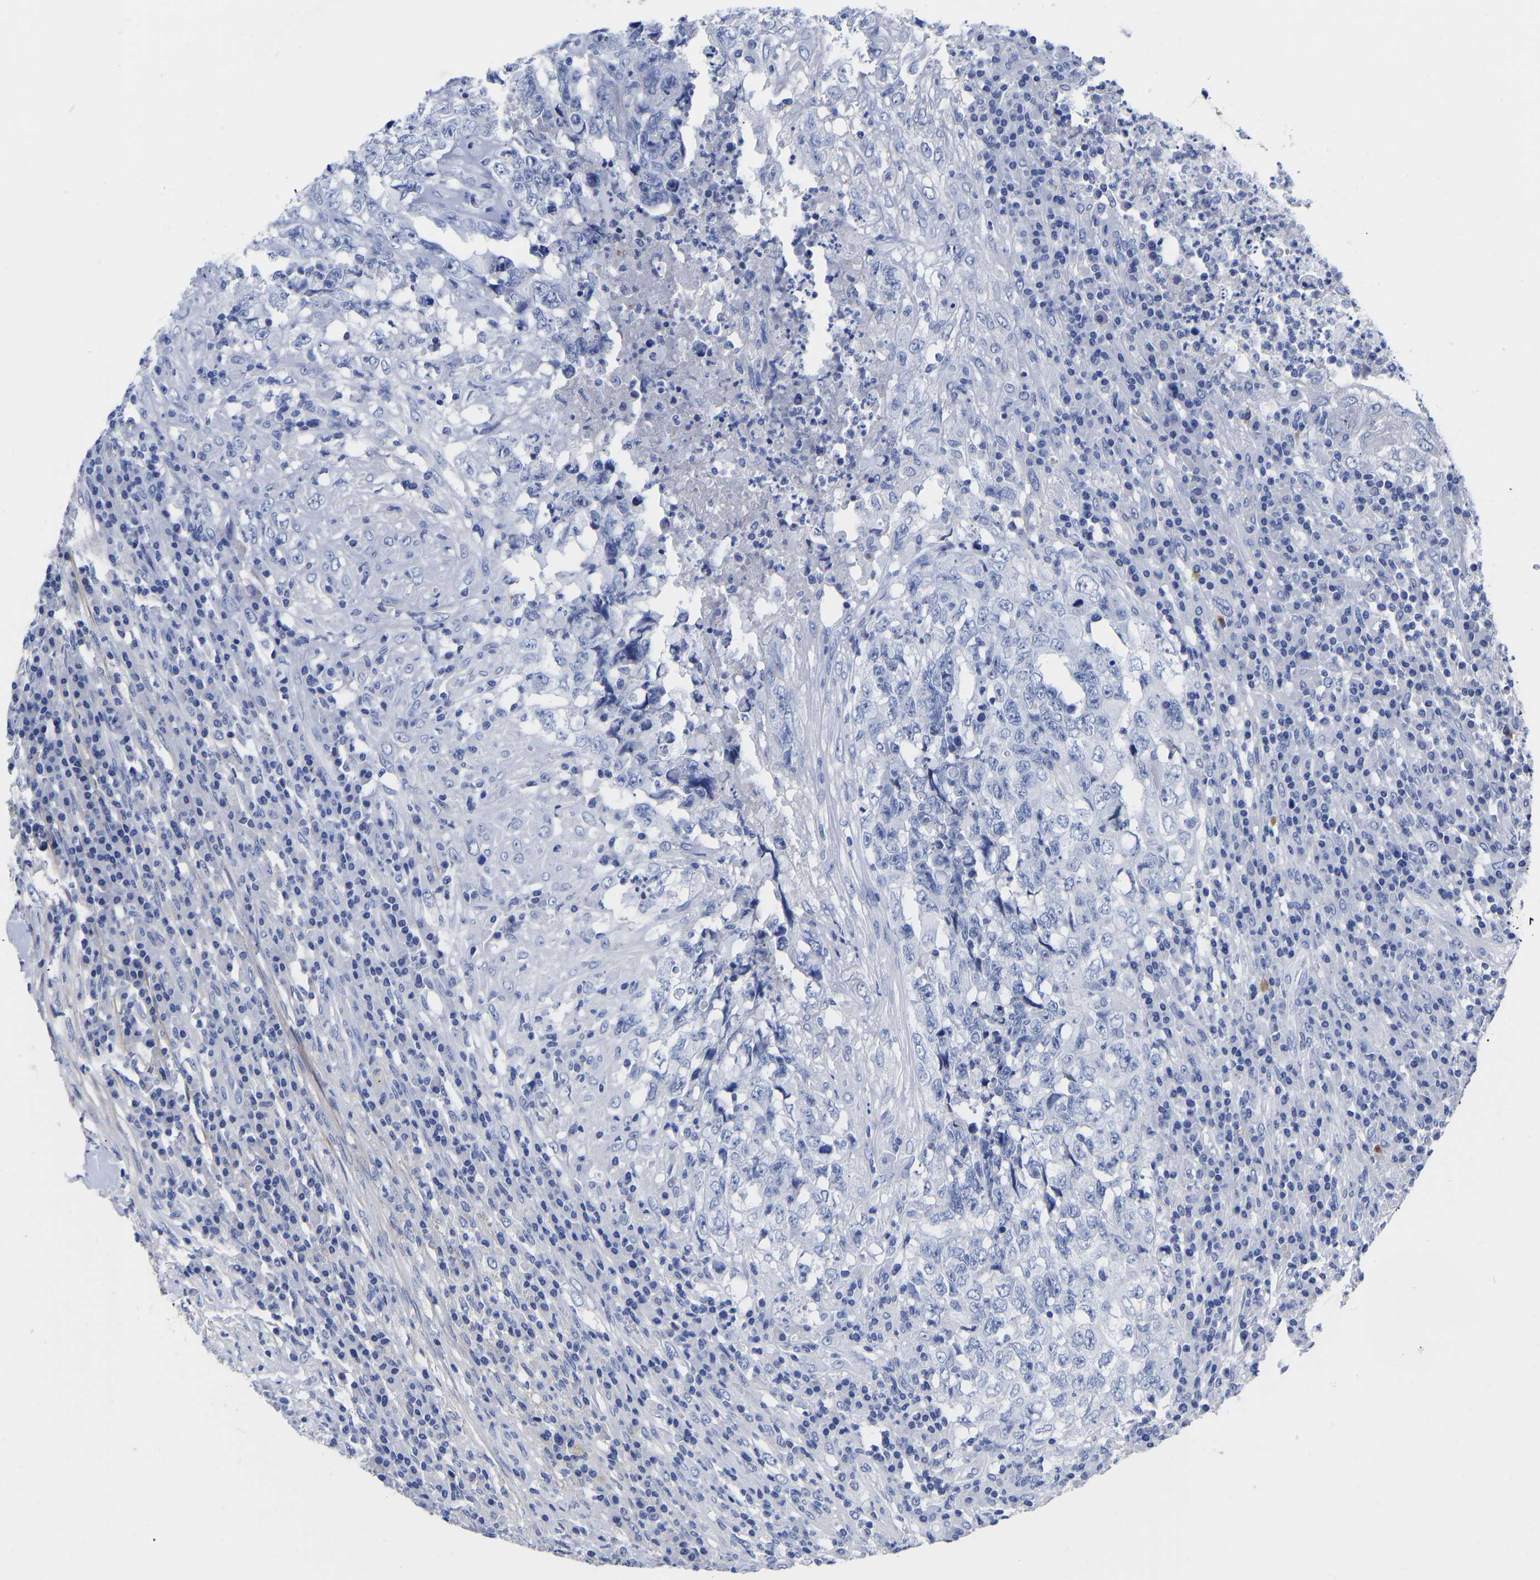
{"staining": {"intensity": "negative", "quantity": "none", "location": "none"}, "tissue": "testis cancer", "cell_type": "Tumor cells", "image_type": "cancer", "snomed": [{"axis": "morphology", "description": "Necrosis, NOS"}, {"axis": "morphology", "description": "Carcinoma, Embryonal, NOS"}, {"axis": "topography", "description": "Testis"}], "caption": "Protein analysis of embryonal carcinoma (testis) demonstrates no significant staining in tumor cells.", "gene": "GPA33", "patient": {"sex": "male", "age": 19}}